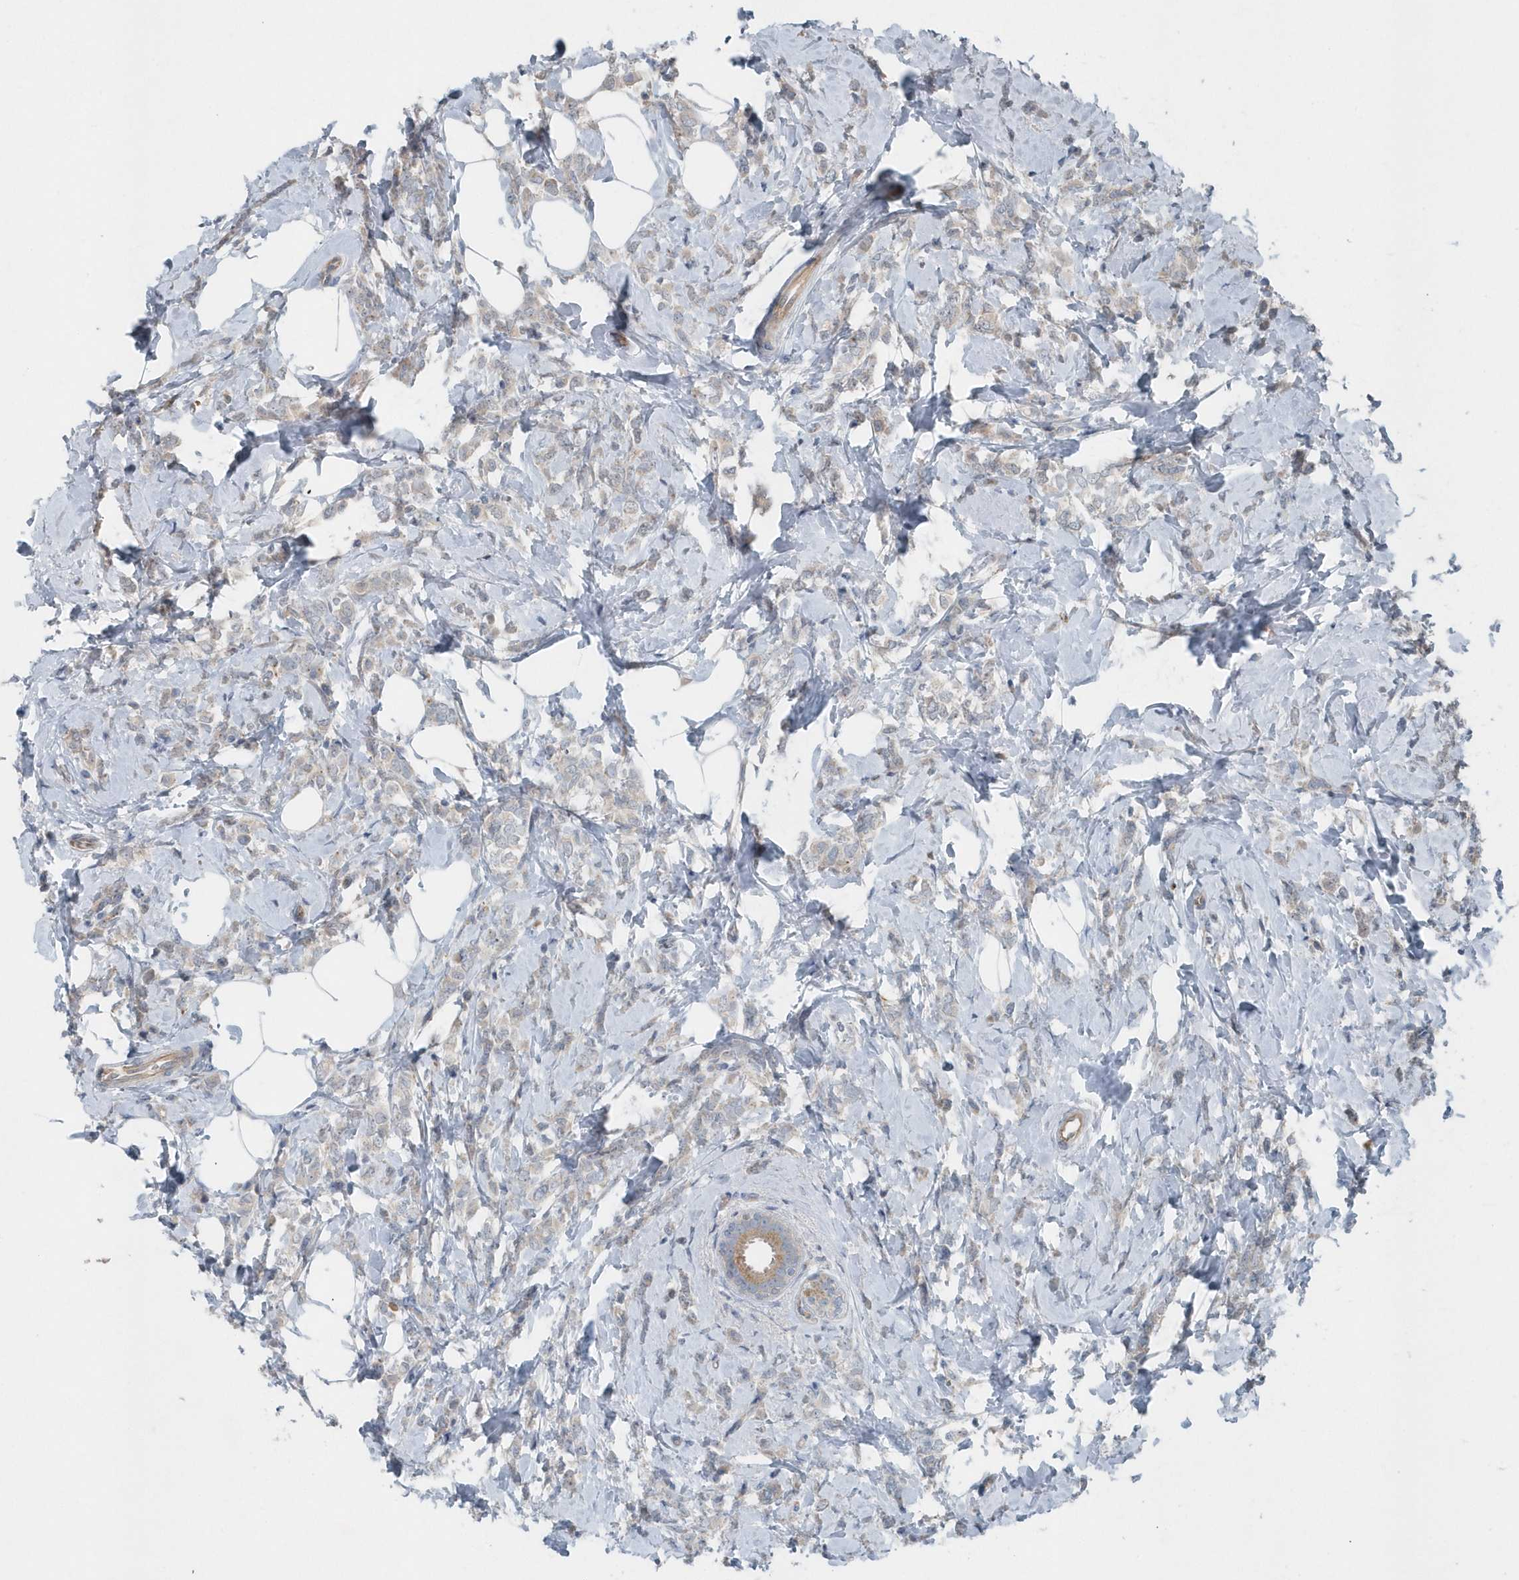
{"staining": {"intensity": "weak", "quantity": "25%-75%", "location": "cytoplasmic/membranous"}, "tissue": "breast cancer", "cell_type": "Tumor cells", "image_type": "cancer", "snomed": [{"axis": "morphology", "description": "Lobular carcinoma"}, {"axis": "topography", "description": "Breast"}], "caption": "A low amount of weak cytoplasmic/membranous expression is present in approximately 25%-75% of tumor cells in breast cancer (lobular carcinoma) tissue. (brown staining indicates protein expression, while blue staining denotes nuclei).", "gene": "MCC", "patient": {"sex": "female", "age": 47}}